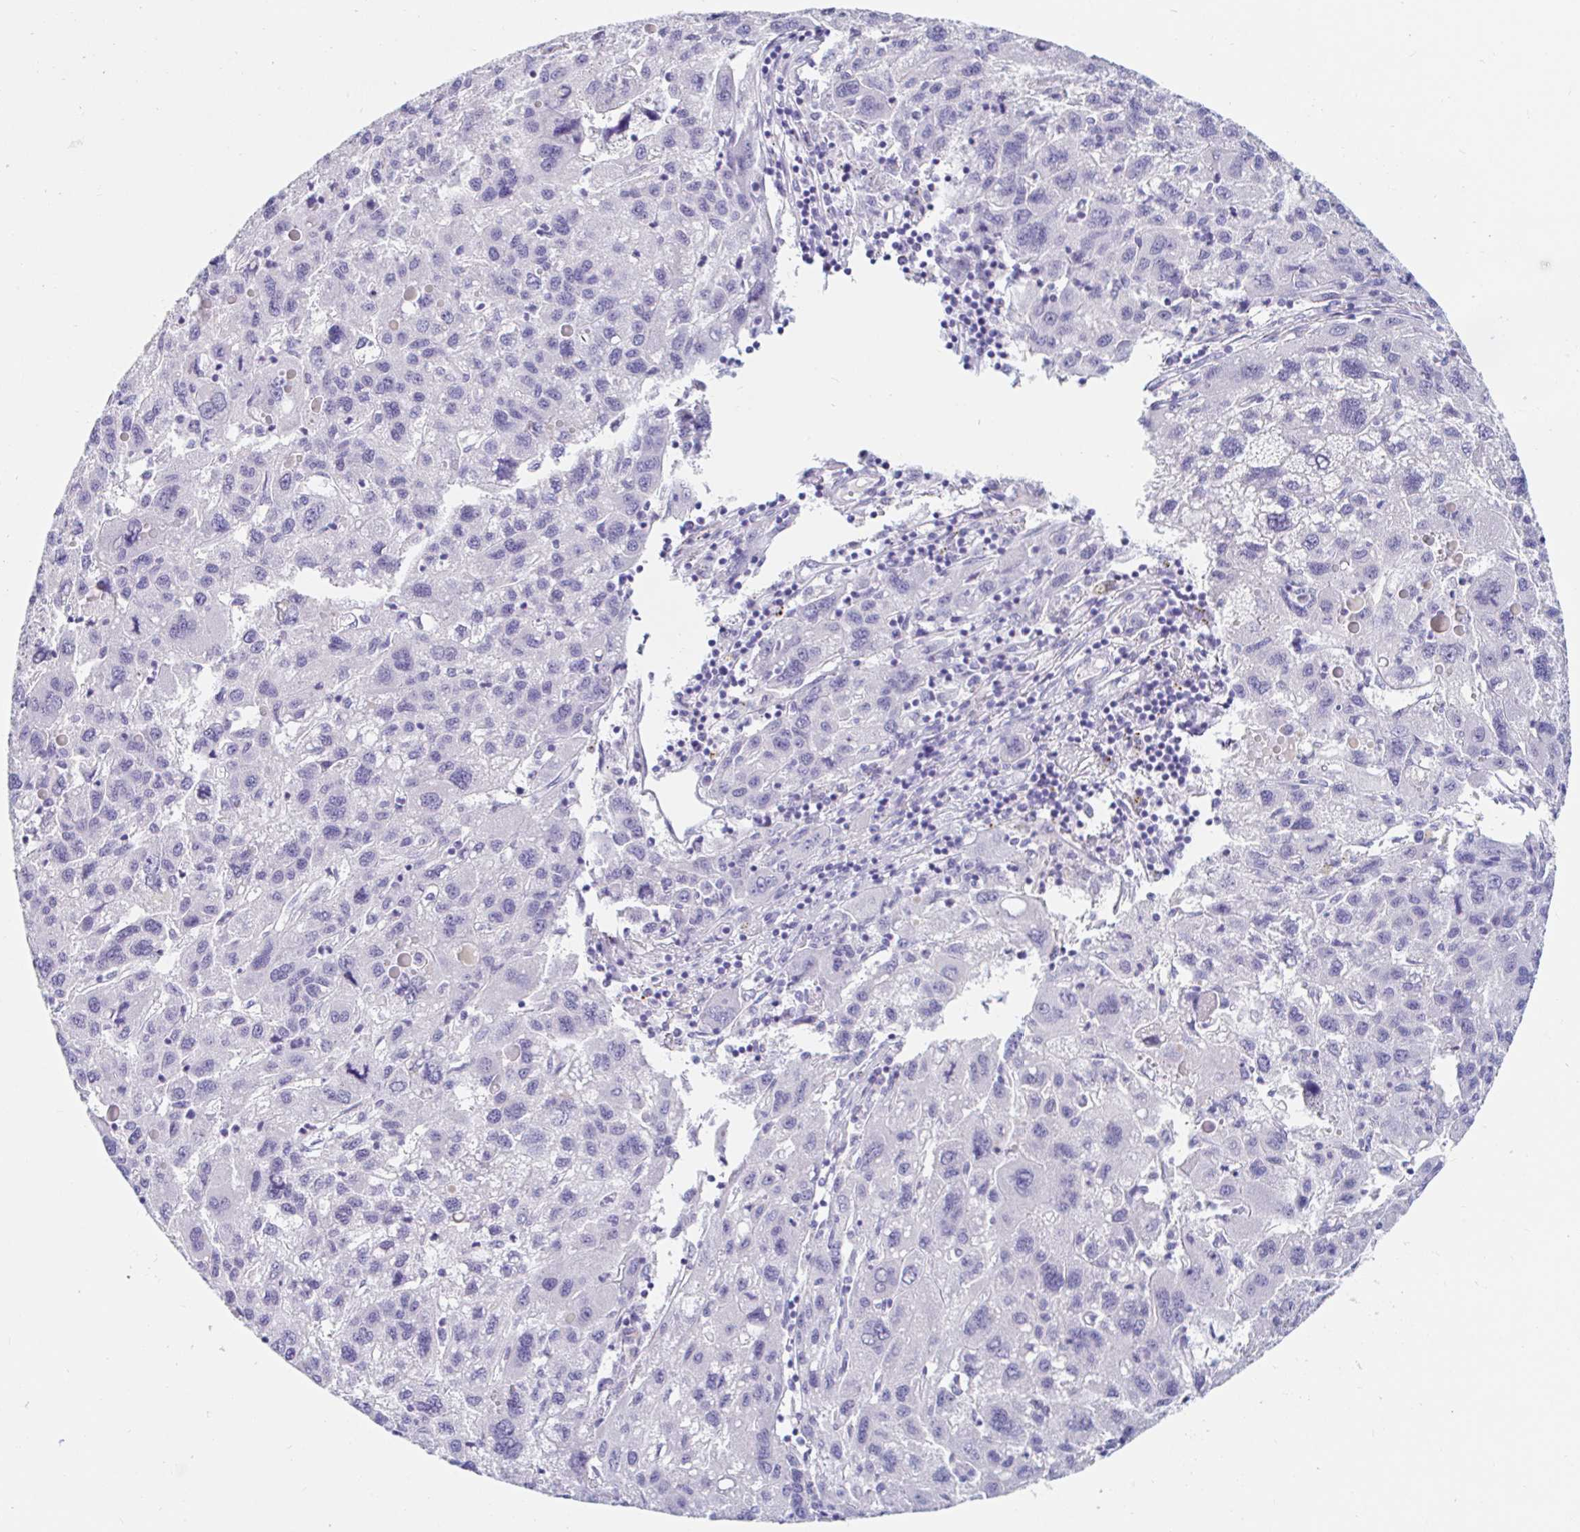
{"staining": {"intensity": "negative", "quantity": "none", "location": "none"}, "tissue": "liver cancer", "cell_type": "Tumor cells", "image_type": "cancer", "snomed": [{"axis": "morphology", "description": "Carcinoma, Hepatocellular, NOS"}, {"axis": "topography", "description": "Liver"}], "caption": "IHC of human liver cancer (hepatocellular carcinoma) reveals no expression in tumor cells.", "gene": "TEX44", "patient": {"sex": "female", "age": 77}}